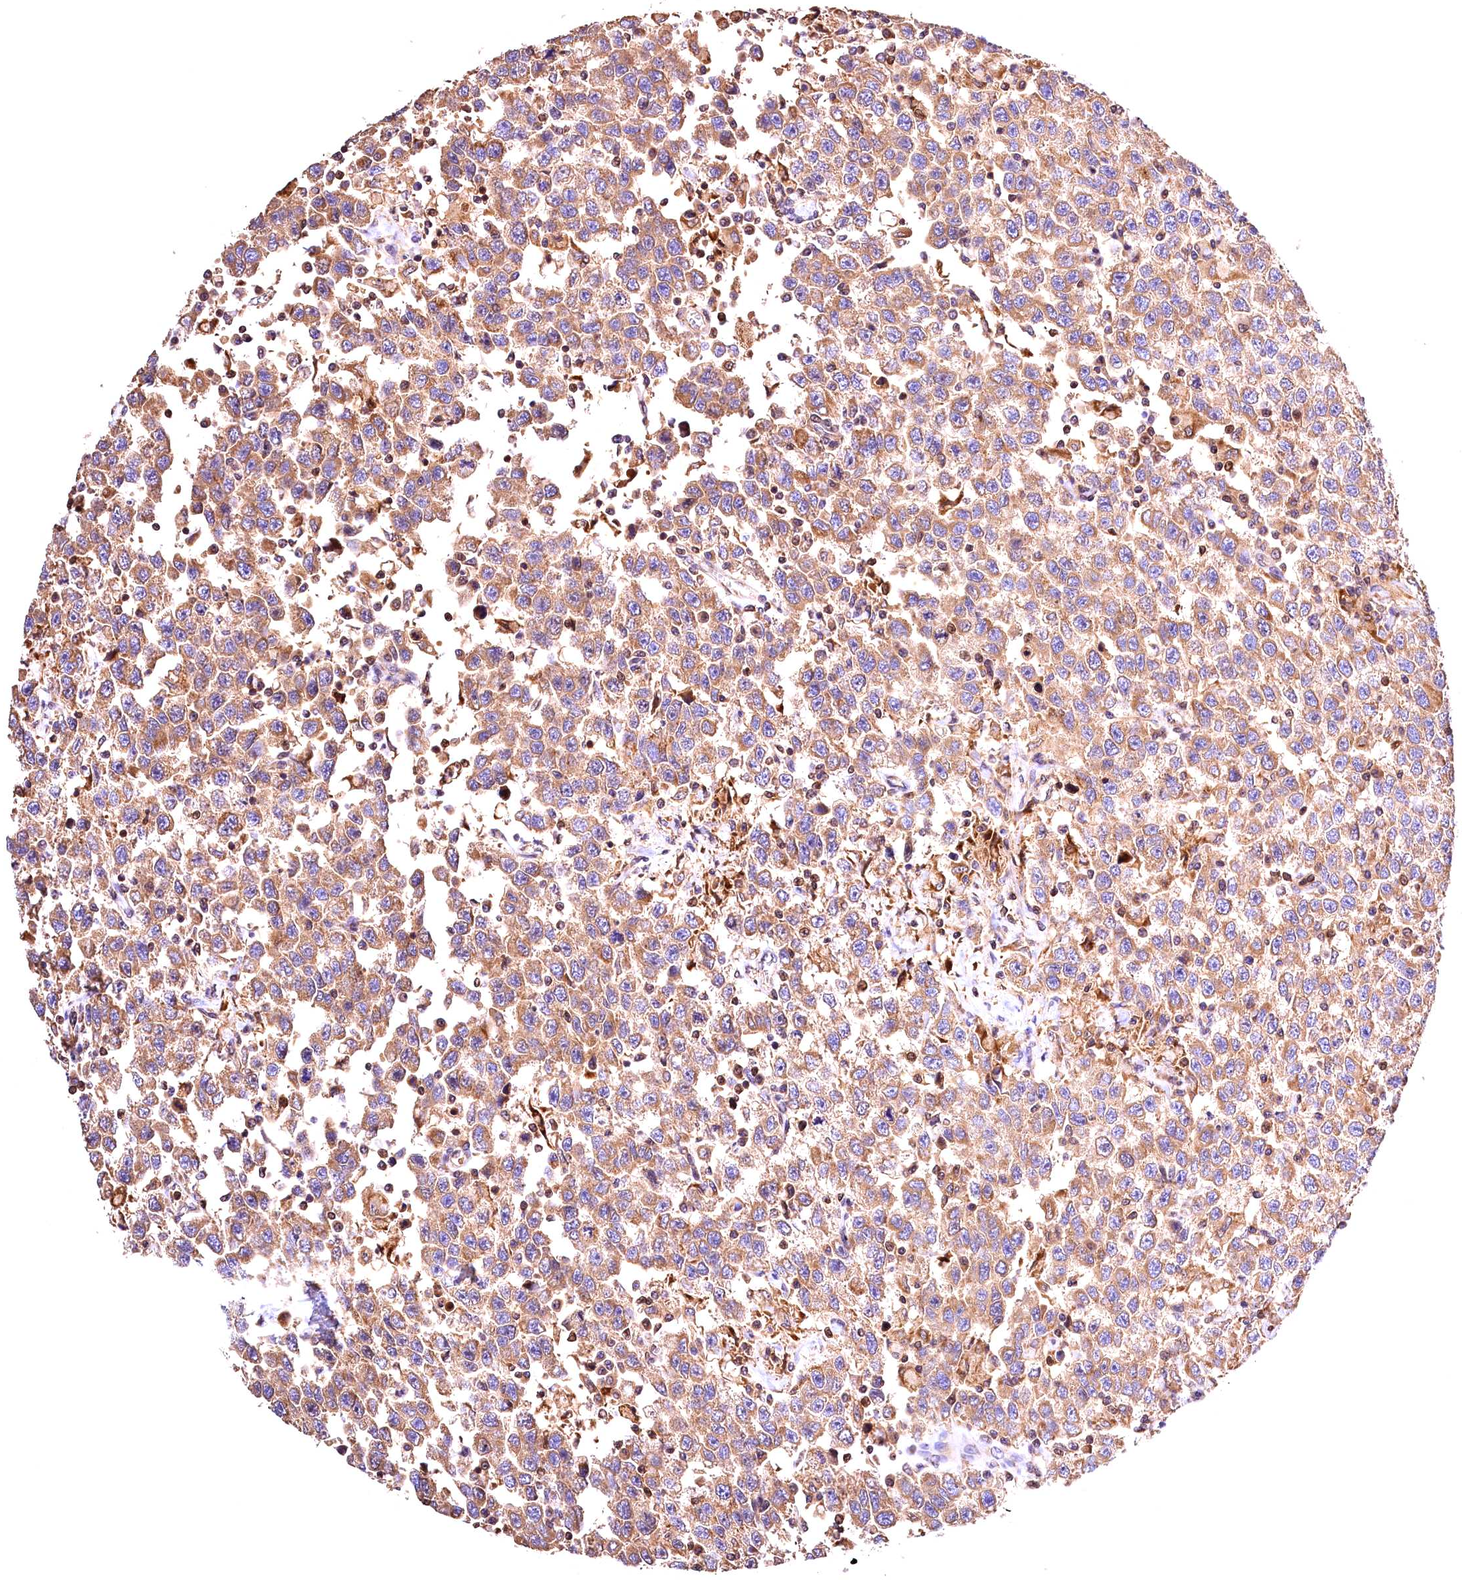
{"staining": {"intensity": "moderate", "quantity": ">75%", "location": "cytoplasmic/membranous"}, "tissue": "testis cancer", "cell_type": "Tumor cells", "image_type": "cancer", "snomed": [{"axis": "morphology", "description": "Seminoma, NOS"}, {"axis": "topography", "description": "Testis"}], "caption": "Seminoma (testis) stained with immunohistochemistry (IHC) reveals moderate cytoplasmic/membranous staining in approximately >75% of tumor cells.", "gene": "KPTN", "patient": {"sex": "male", "age": 41}}